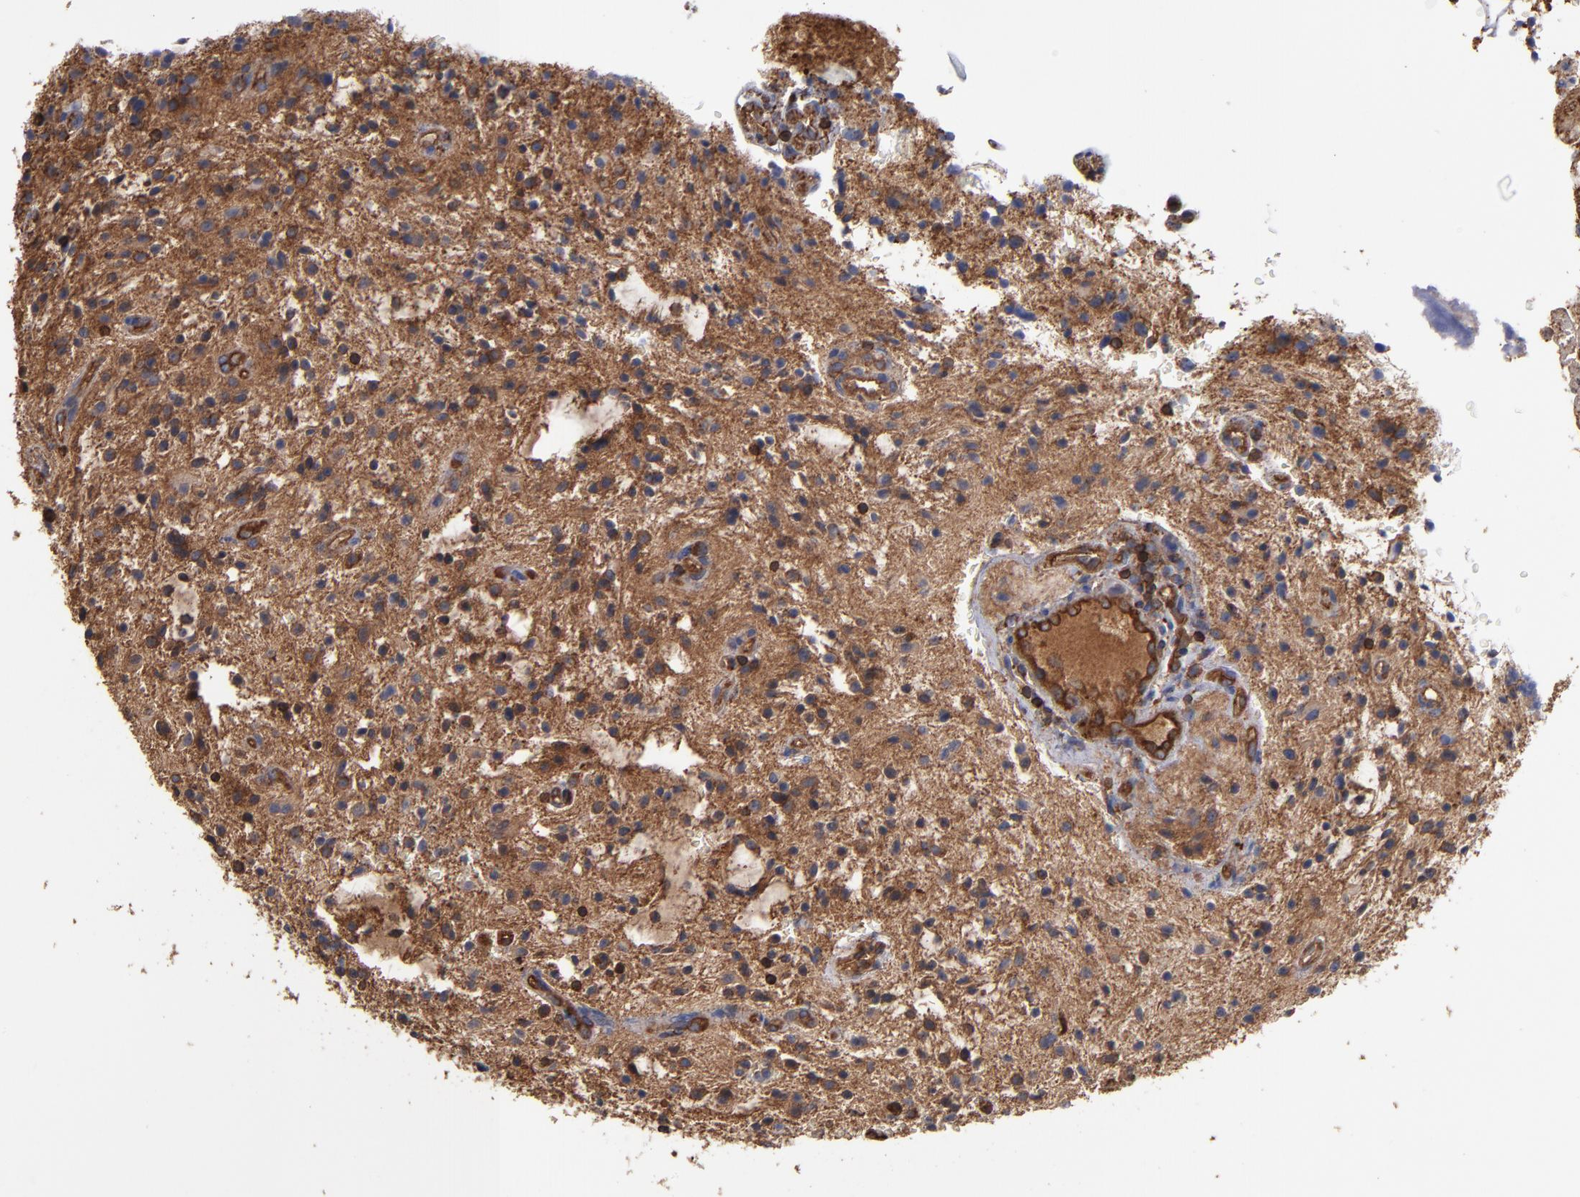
{"staining": {"intensity": "moderate", "quantity": "25%-75%", "location": "cytoplasmic/membranous"}, "tissue": "glioma", "cell_type": "Tumor cells", "image_type": "cancer", "snomed": [{"axis": "morphology", "description": "Glioma, malignant, NOS"}, {"axis": "topography", "description": "Cerebellum"}], "caption": "Glioma stained for a protein (brown) displays moderate cytoplasmic/membranous positive staining in about 25%-75% of tumor cells.", "gene": "ACTN4", "patient": {"sex": "female", "age": 10}}